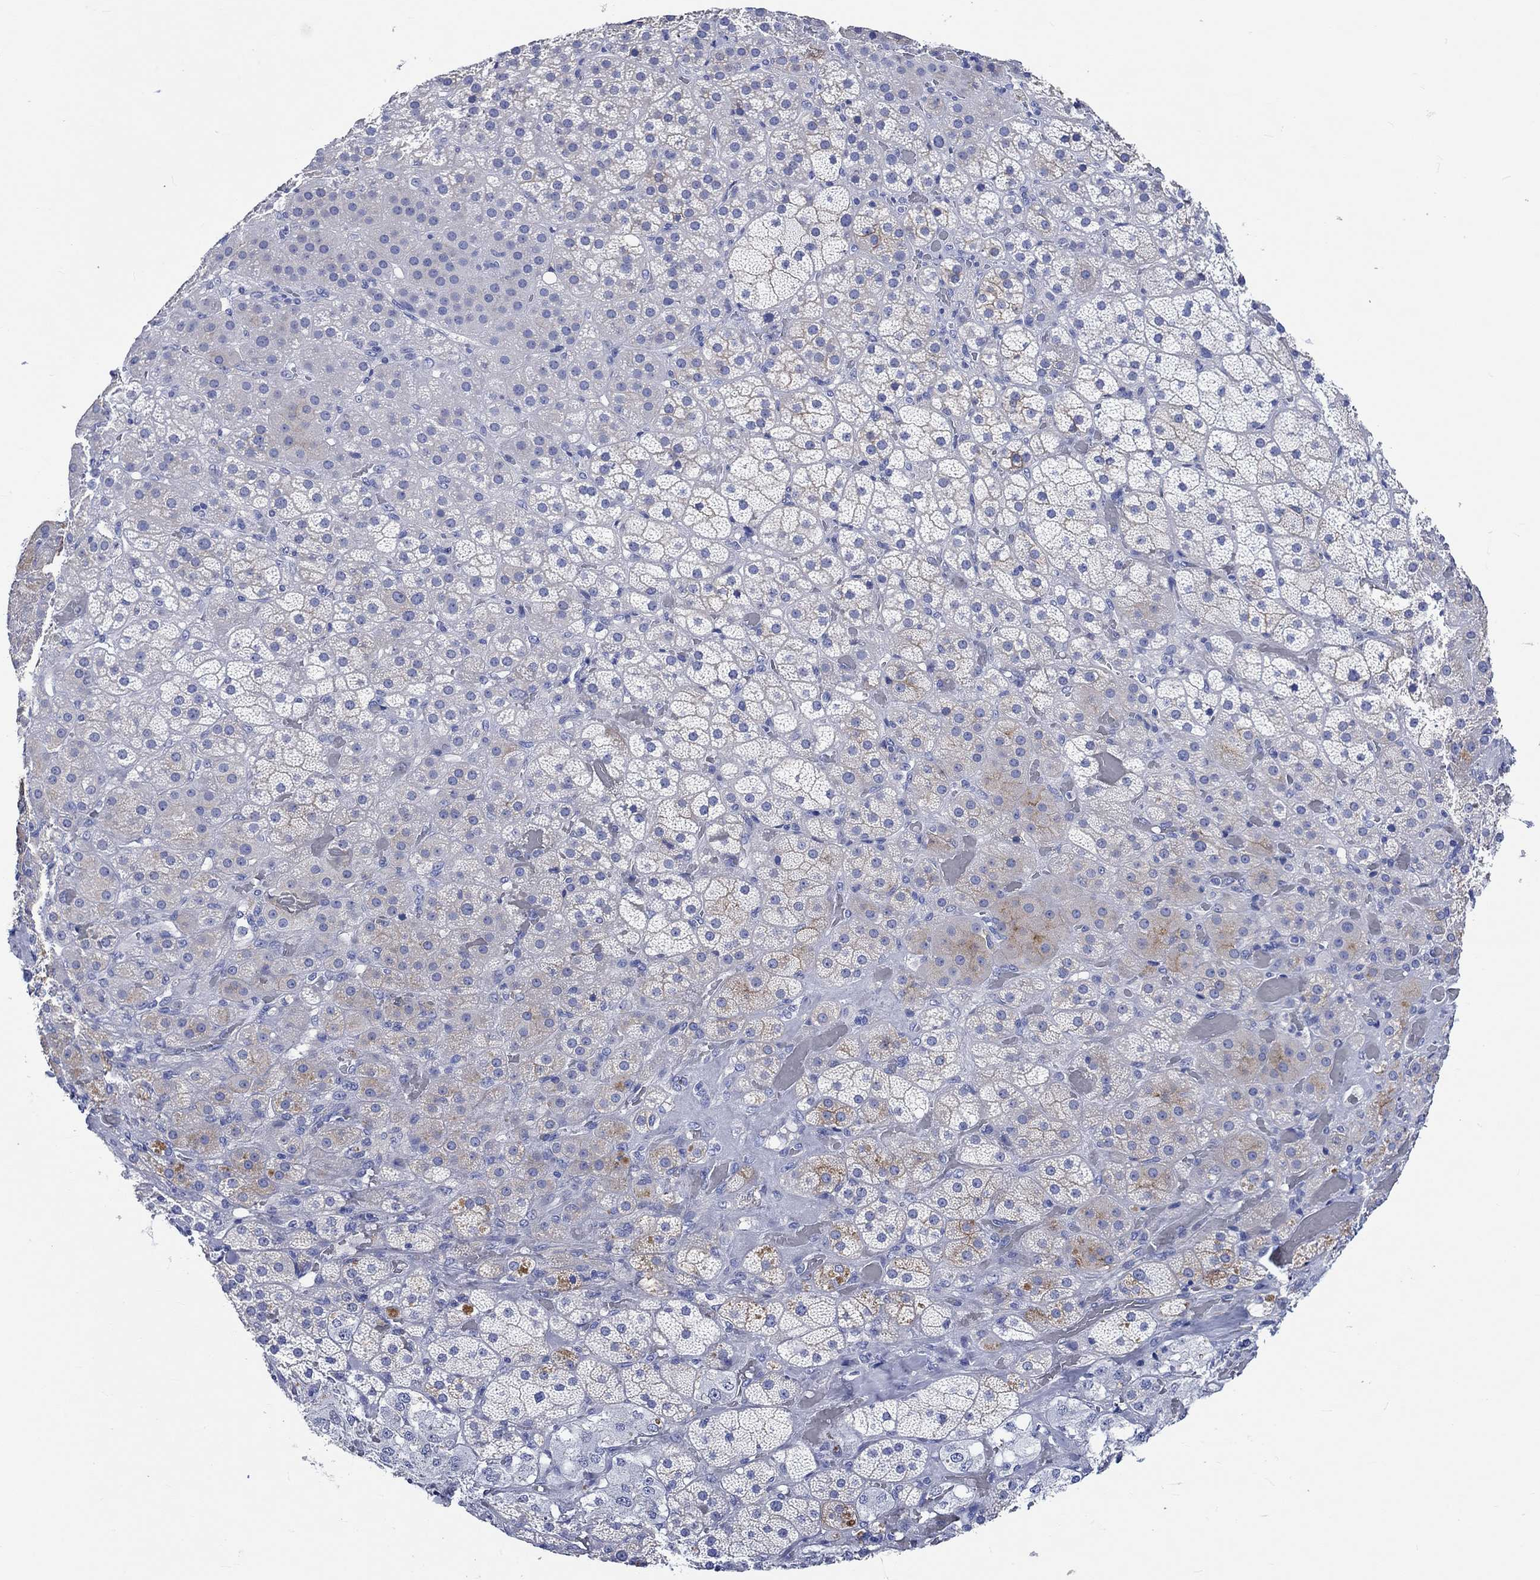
{"staining": {"intensity": "negative", "quantity": "none", "location": "none"}, "tissue": "adrenal gland", "cell_type": "Glandular cells", "image_type": "normal", "snomed": [{"axis": "morphology", "description": "Normal tissue, NOS"}, {"axis": "topography", "description": "Adrenal gland"}], "caption": "Histopathology image shows no protein expression in glandular cells of unremarkable adrenal gland. (Immunohistochemistry, brightfield microscopy, high magnification).", "gene": "SHISA4", "patient": {"sex": "male", "age": 57}}